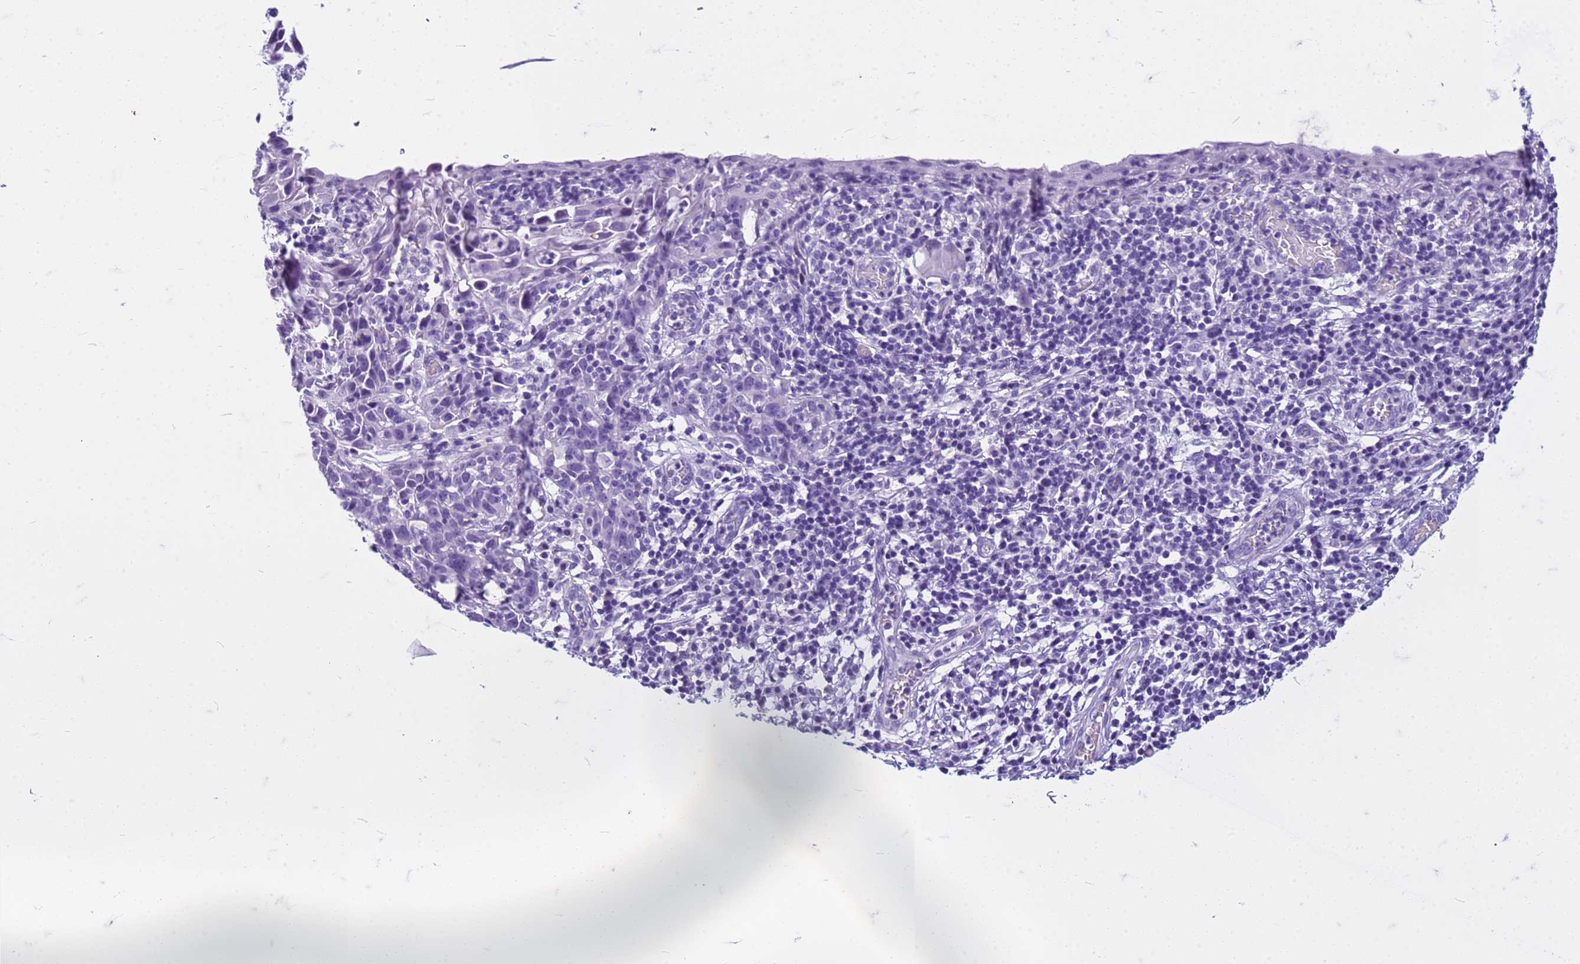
{"staining": {"intensity": "negative", "quantity": "none", "location": "none"}, "tissue": "cervical cancer", "cell_type": "Tumor cells", "image_type": "cancer", "snomed": [{"axis": "morphology", "description": "Squamous cell carcinoma, NOS"}, {"axis": "topography", "description": "Cervix"}], "caption": "Protein analysis of squamous cell carcinoma (cervical) demonstrates no significant staining in tumor cells.", "gene": "CFAP100", "patient": {"sex": "female", "age": 50}}